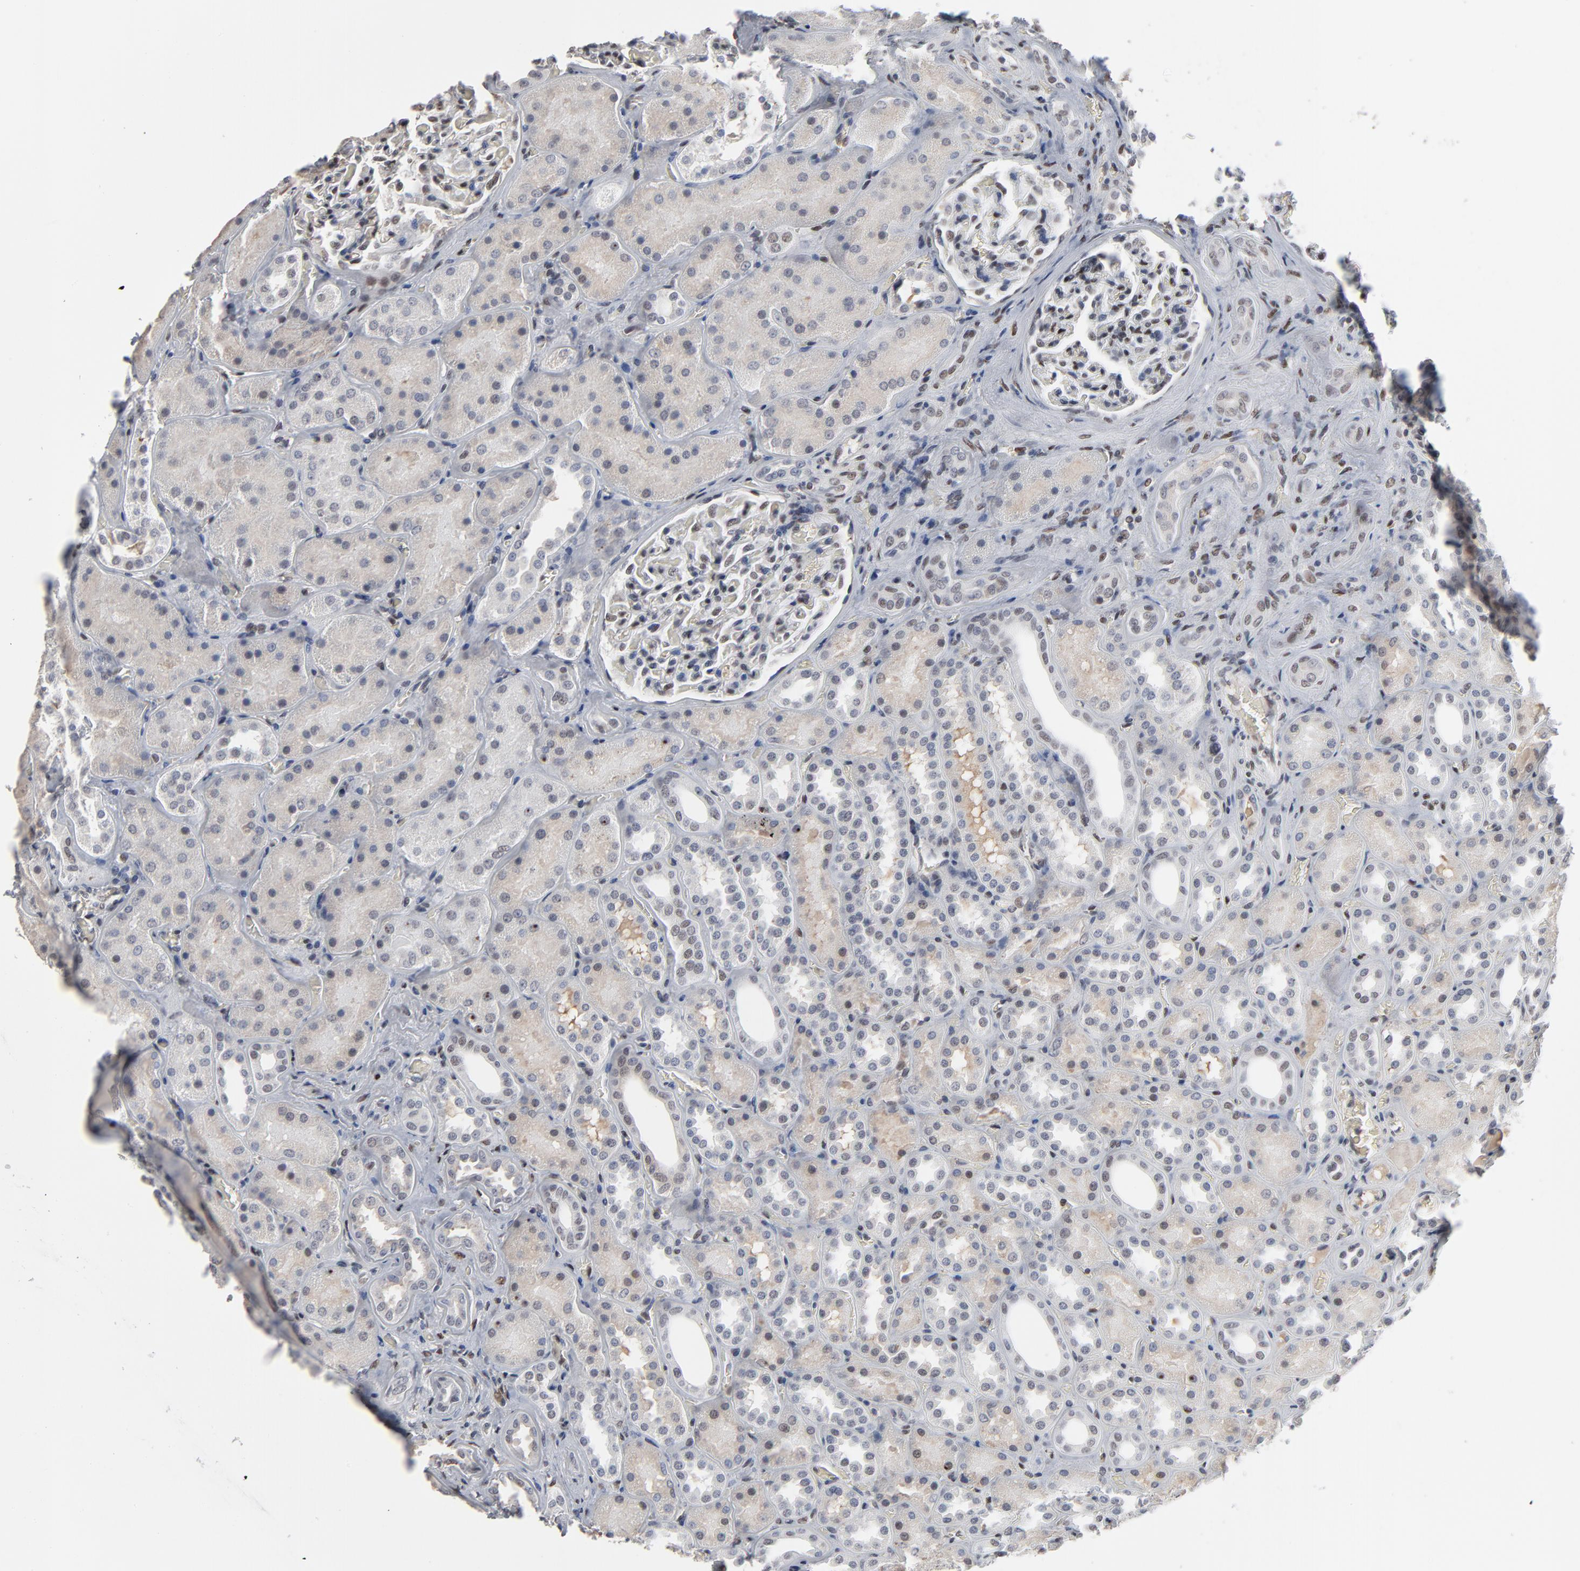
{"staining": {"intensity": "weak", "quantity": "<25%", "location": "nuclear"}, "tissue": "kidney", "cell_type": "Cells in glomeruli", "image_type": "normal", "snomed": [{"axis": "morphology", "description": "Normal tissue, NOS"}, {"axis": "topography", "description": "Kidney"}], "caption": "Immunohistochemistry (IHC) histopathology image of benign kidney: human kidney stained with DAB (3,3'-diaminobenzidine) reveals no significant protein positivity in cells in glomeruli. Nuclei are stained in blue.", "gene": "ATF7", "patient": {"sex": "male", "age": 28}}